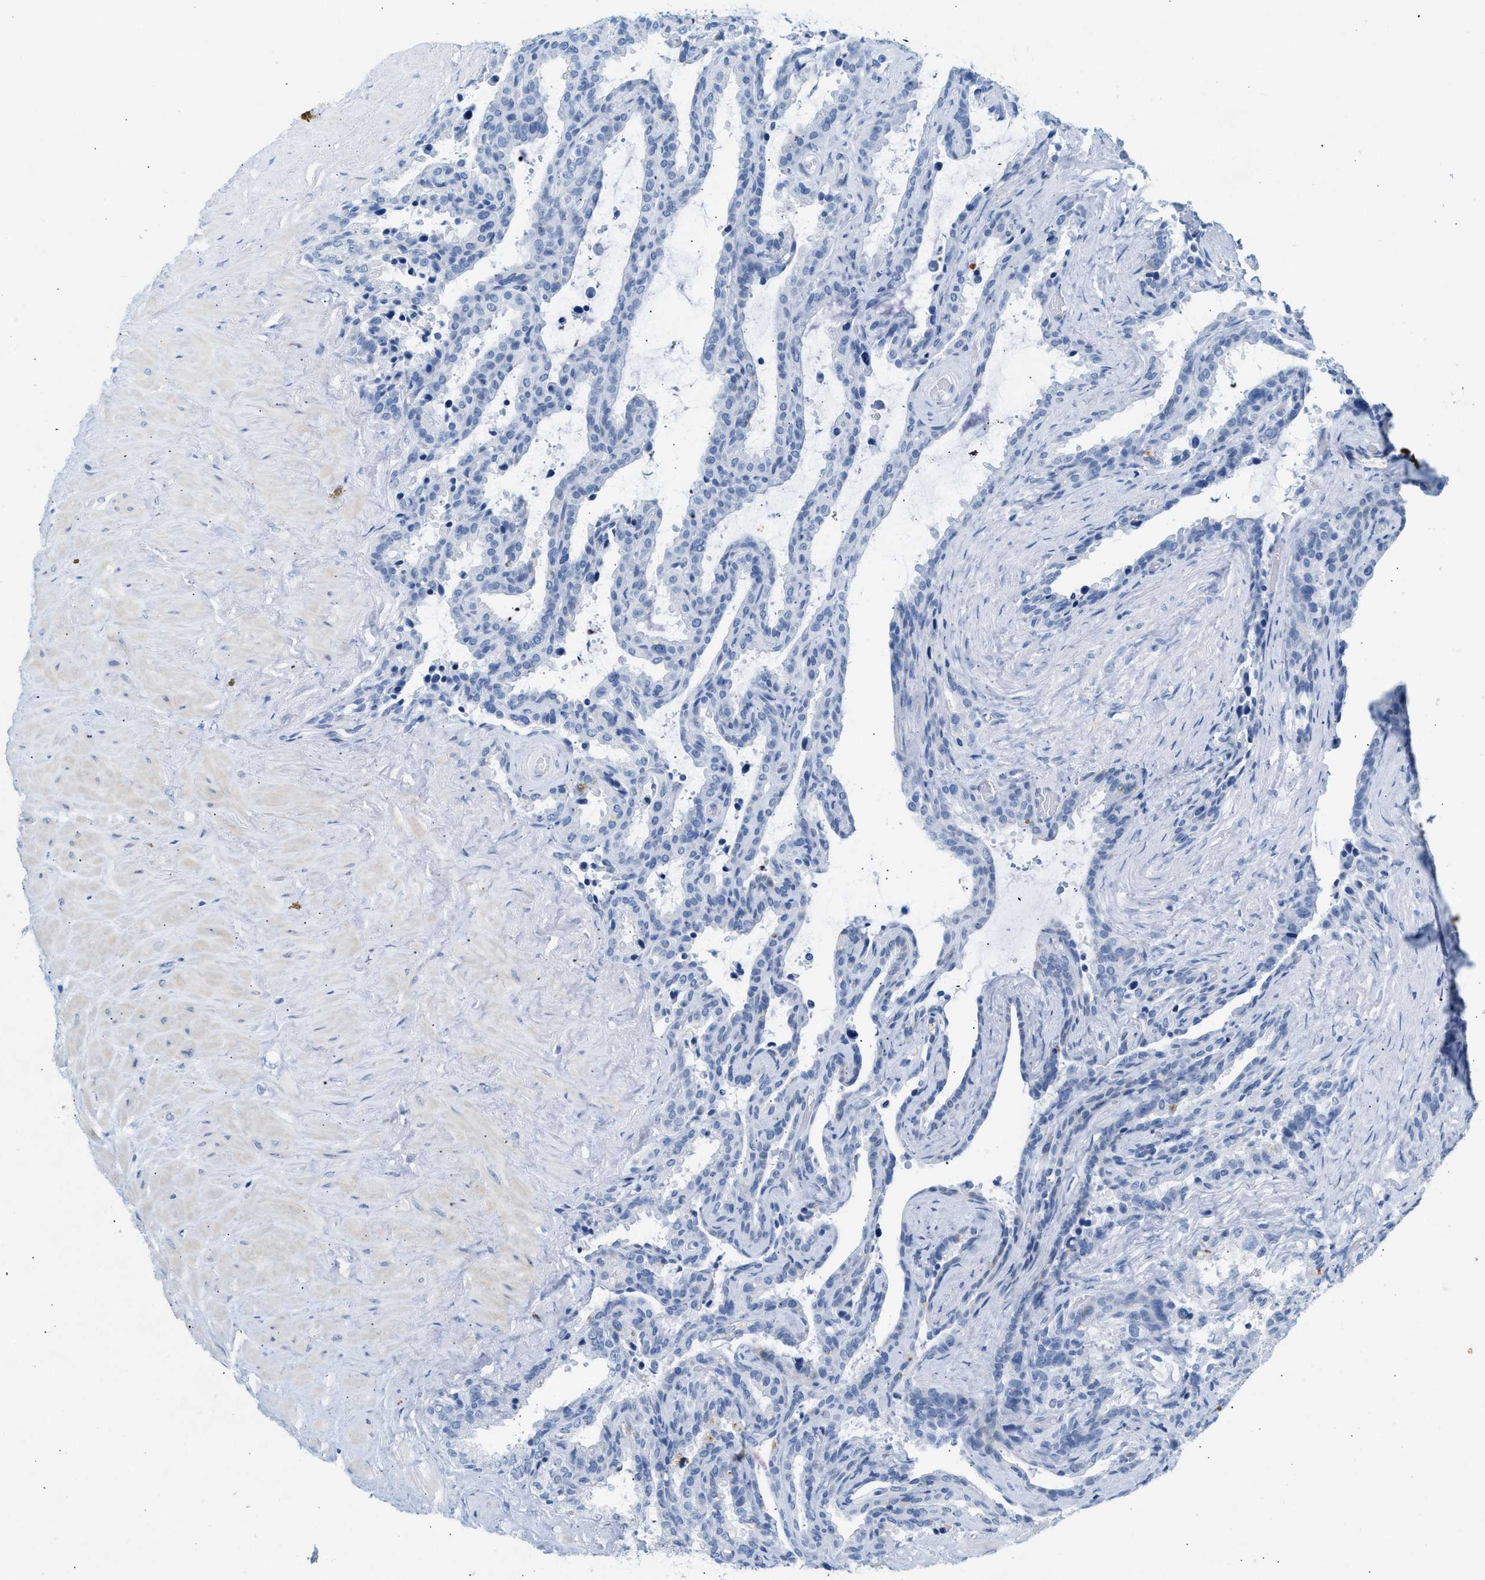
{"staining": {"intensity": "negative", "quantity": "none", "location": "none"}, "tissue": "seminal vesicle", "cell_type": "Glandular cells", "image_type": "normal", "snomed": [{"axis": "morphology", "description": "Normal tissue, NOS"}, {"axis": "topography", "description": "Seminal veicle"}], "caption": "Immunohistochemistry image of unremarkable human seminal vesicle stained for a protein (brown), which exhibits no expression in glandular cells.", "gene": "HHATL", "patient": {"sex": "male", "age": 46}}